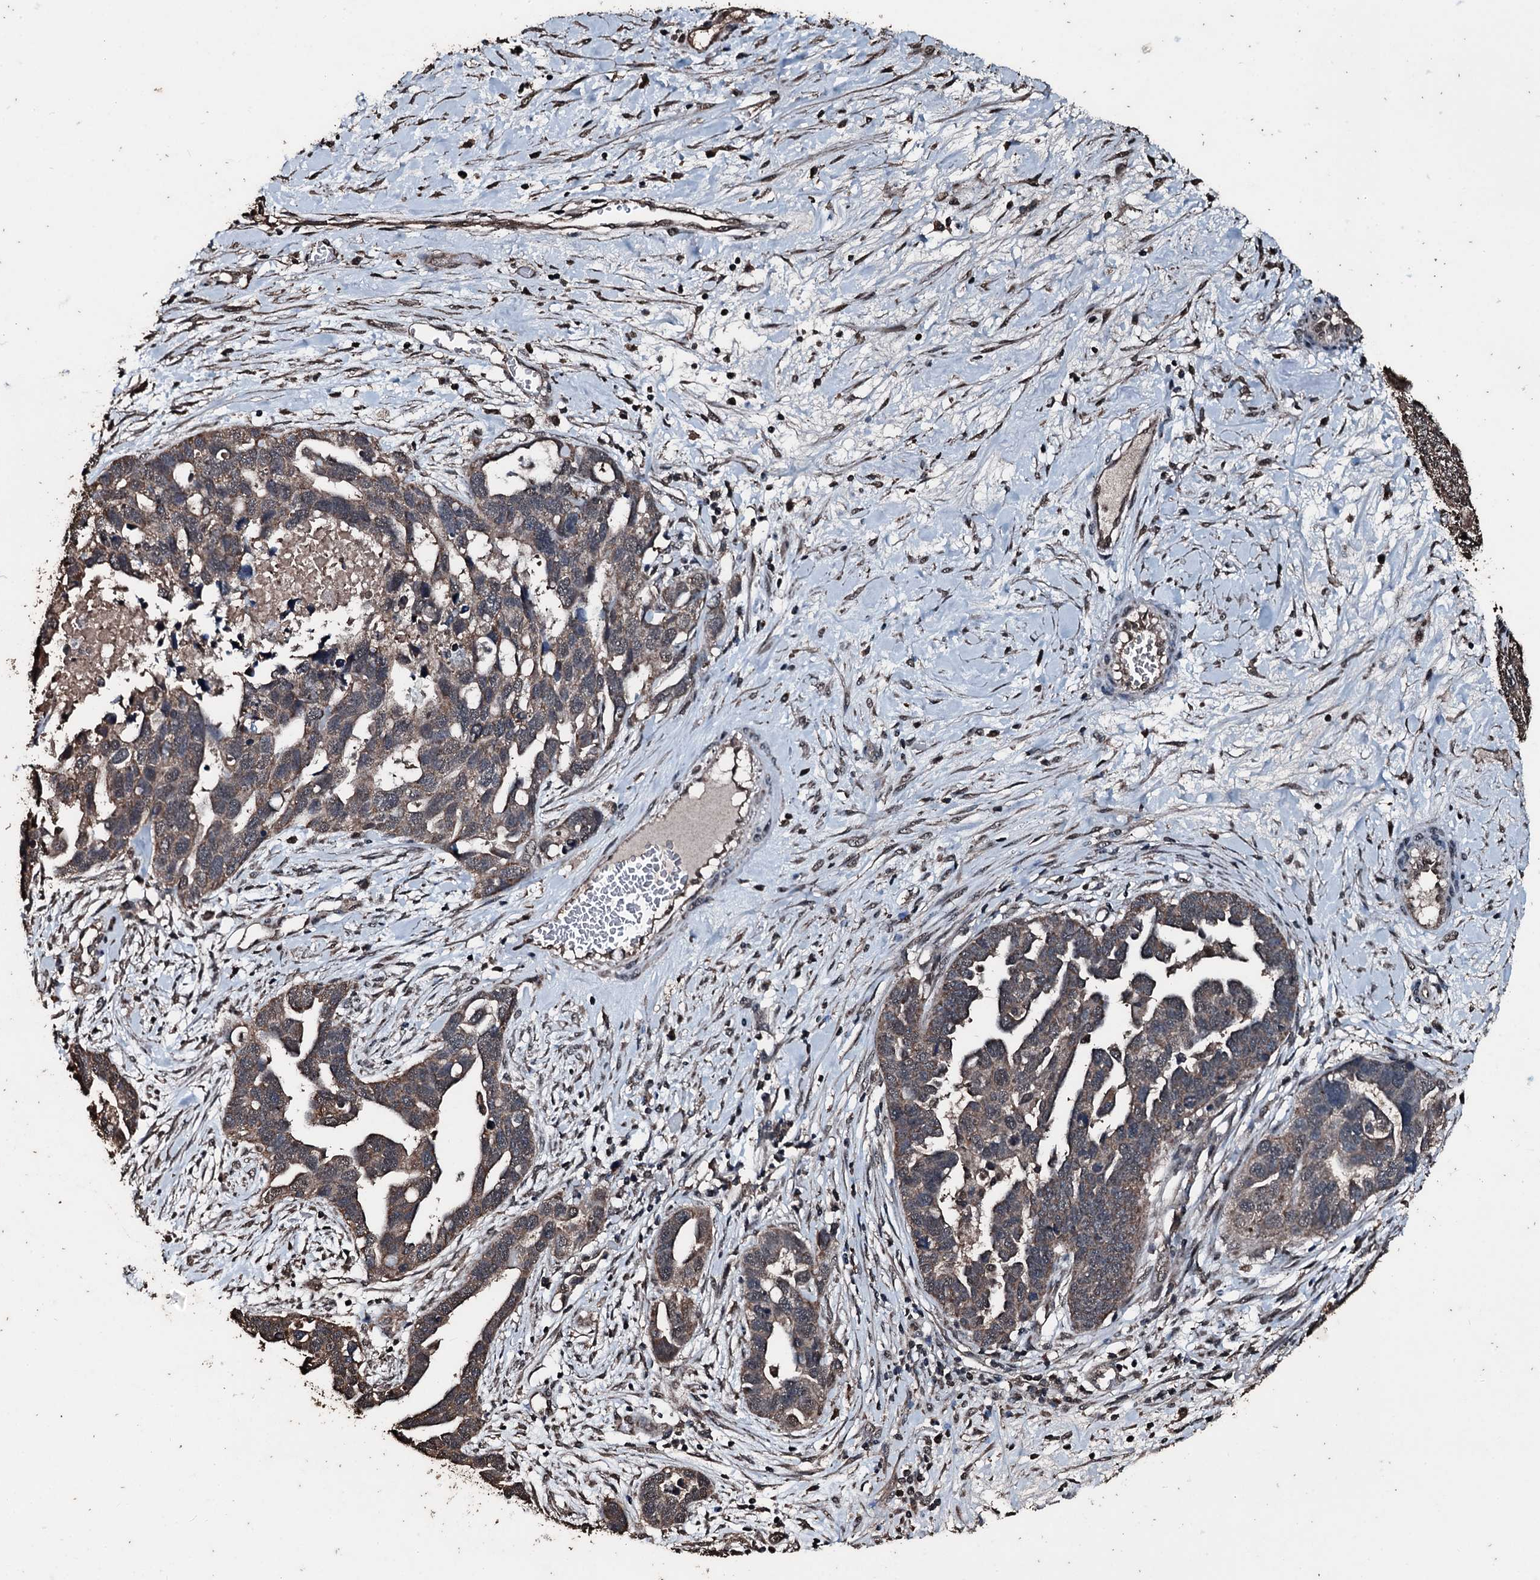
{"staining": {"intensity": "weak", "quantity": ">75%", "location": "cytoplasmic/membranous"}, "tissue": "ovarian cancer", "cell_type": "Tumor cells", "image_type": "cancer", "snomed": [{"axis": "morphology", "description": "Cystadenocarcinoma, serous, NOS"}, {"axis": "topography", "description": "Ovary"}], "caption": "DAB immunohistochemical staining of serous cystadenocarcinoma (ovarian) reveals weak cytoplasmic/membranous protein staining in about >75% of tumor cells. The staining is performed using DAB (3,3'-diaminobenzidine) brown chromogen to label protein expression. The nuclei are counter-stained blue using hematoxylin.", "gene": "FAAP24", "patient": {"sex": "female", "age": 54}}